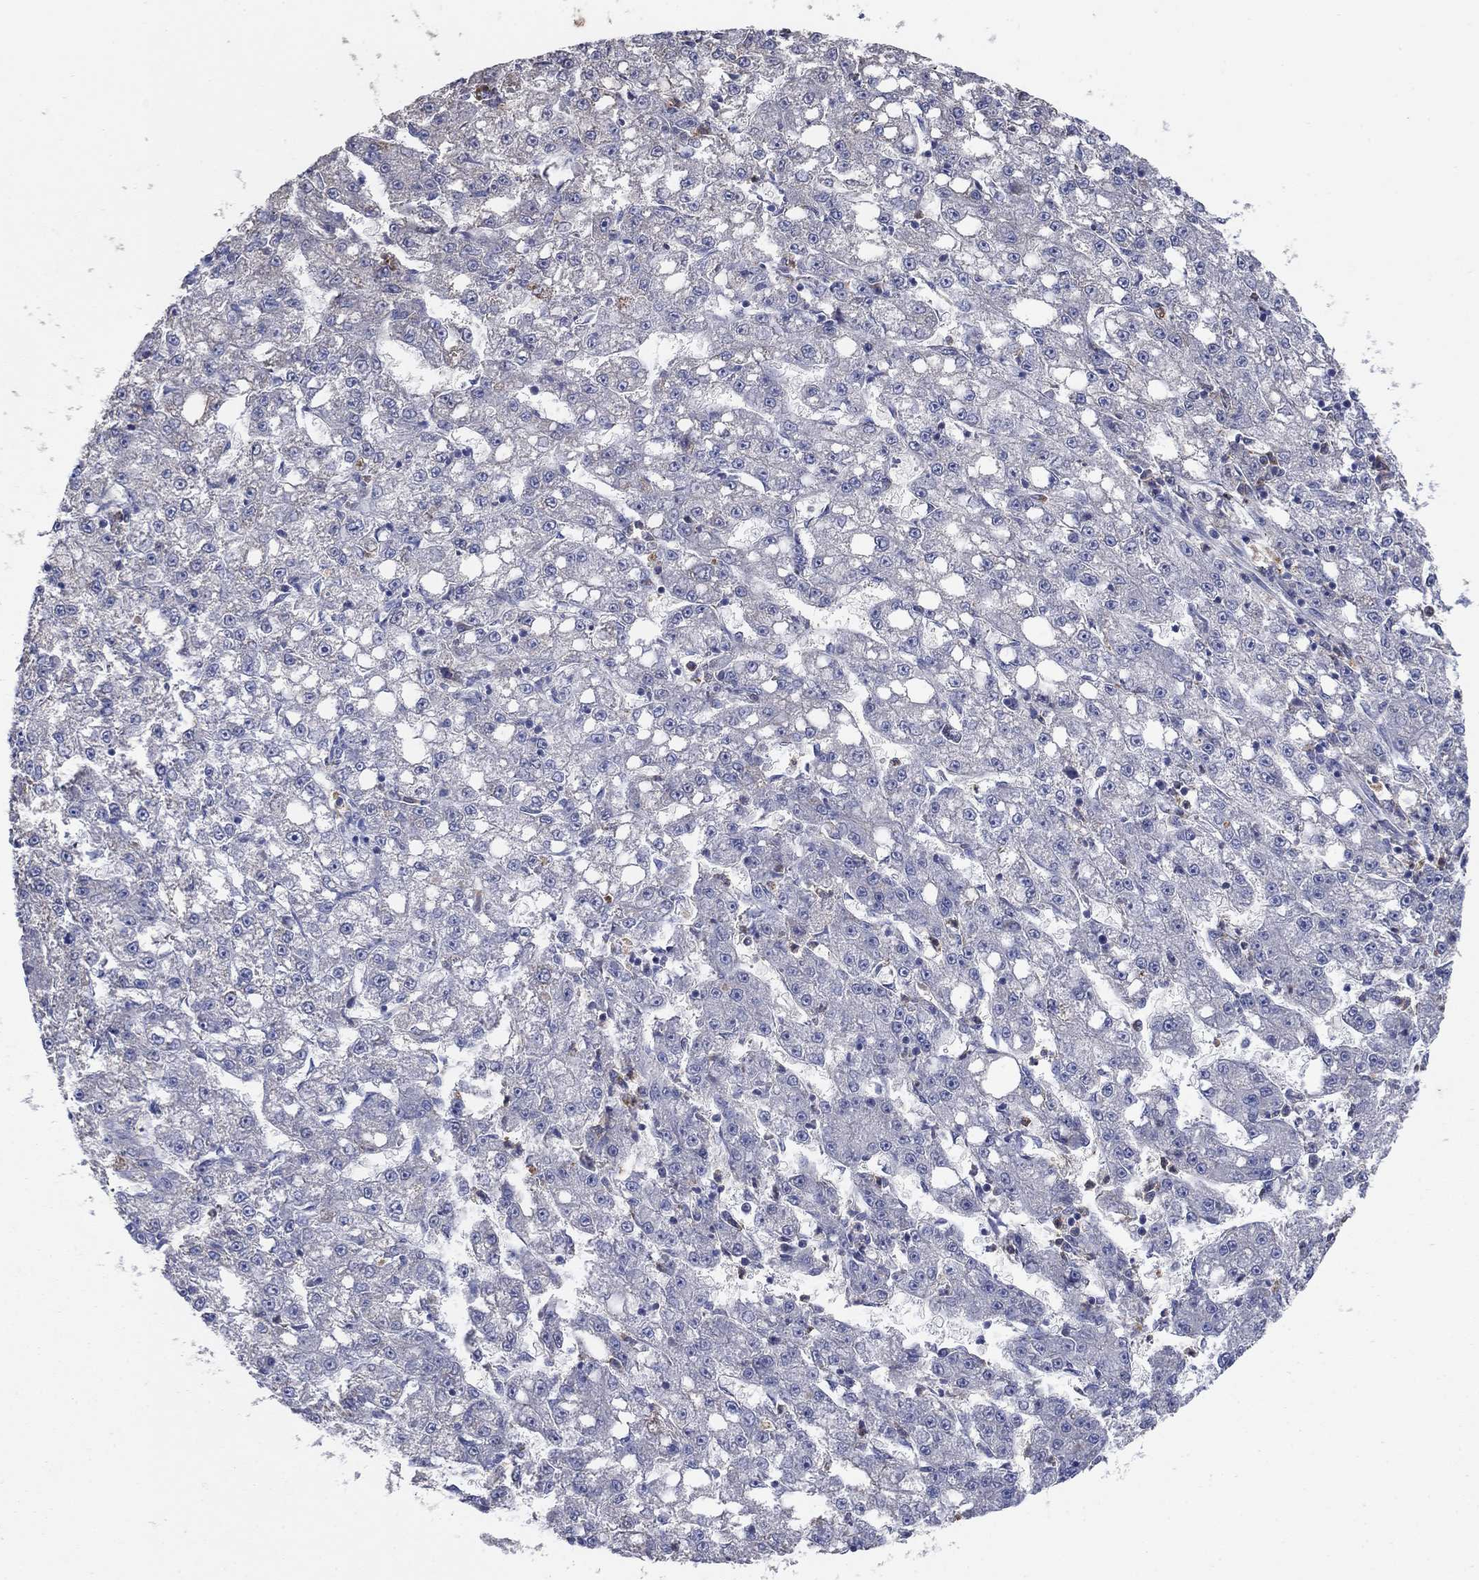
{"staining": {"intensity": "negative", "quantity": "none", "location": "none"}, "tissue": "liver cancer", "cell_type": "Tumor cells", "image_type": "cancer", "snomed": [{"axis": "morphology", "description": "Carcinoma, Hepatocellular, NOS"}, {"axis": "topography", "description": "Liver"}], "caption": "There is no significant staining in tumor cells of hepatocellular carcinoma (liver). (Immunohistochemistry, brightfield microscopy, high magnification).", "gene": "PNPLA2", "patient": {"sex": "female", "age": 65}}